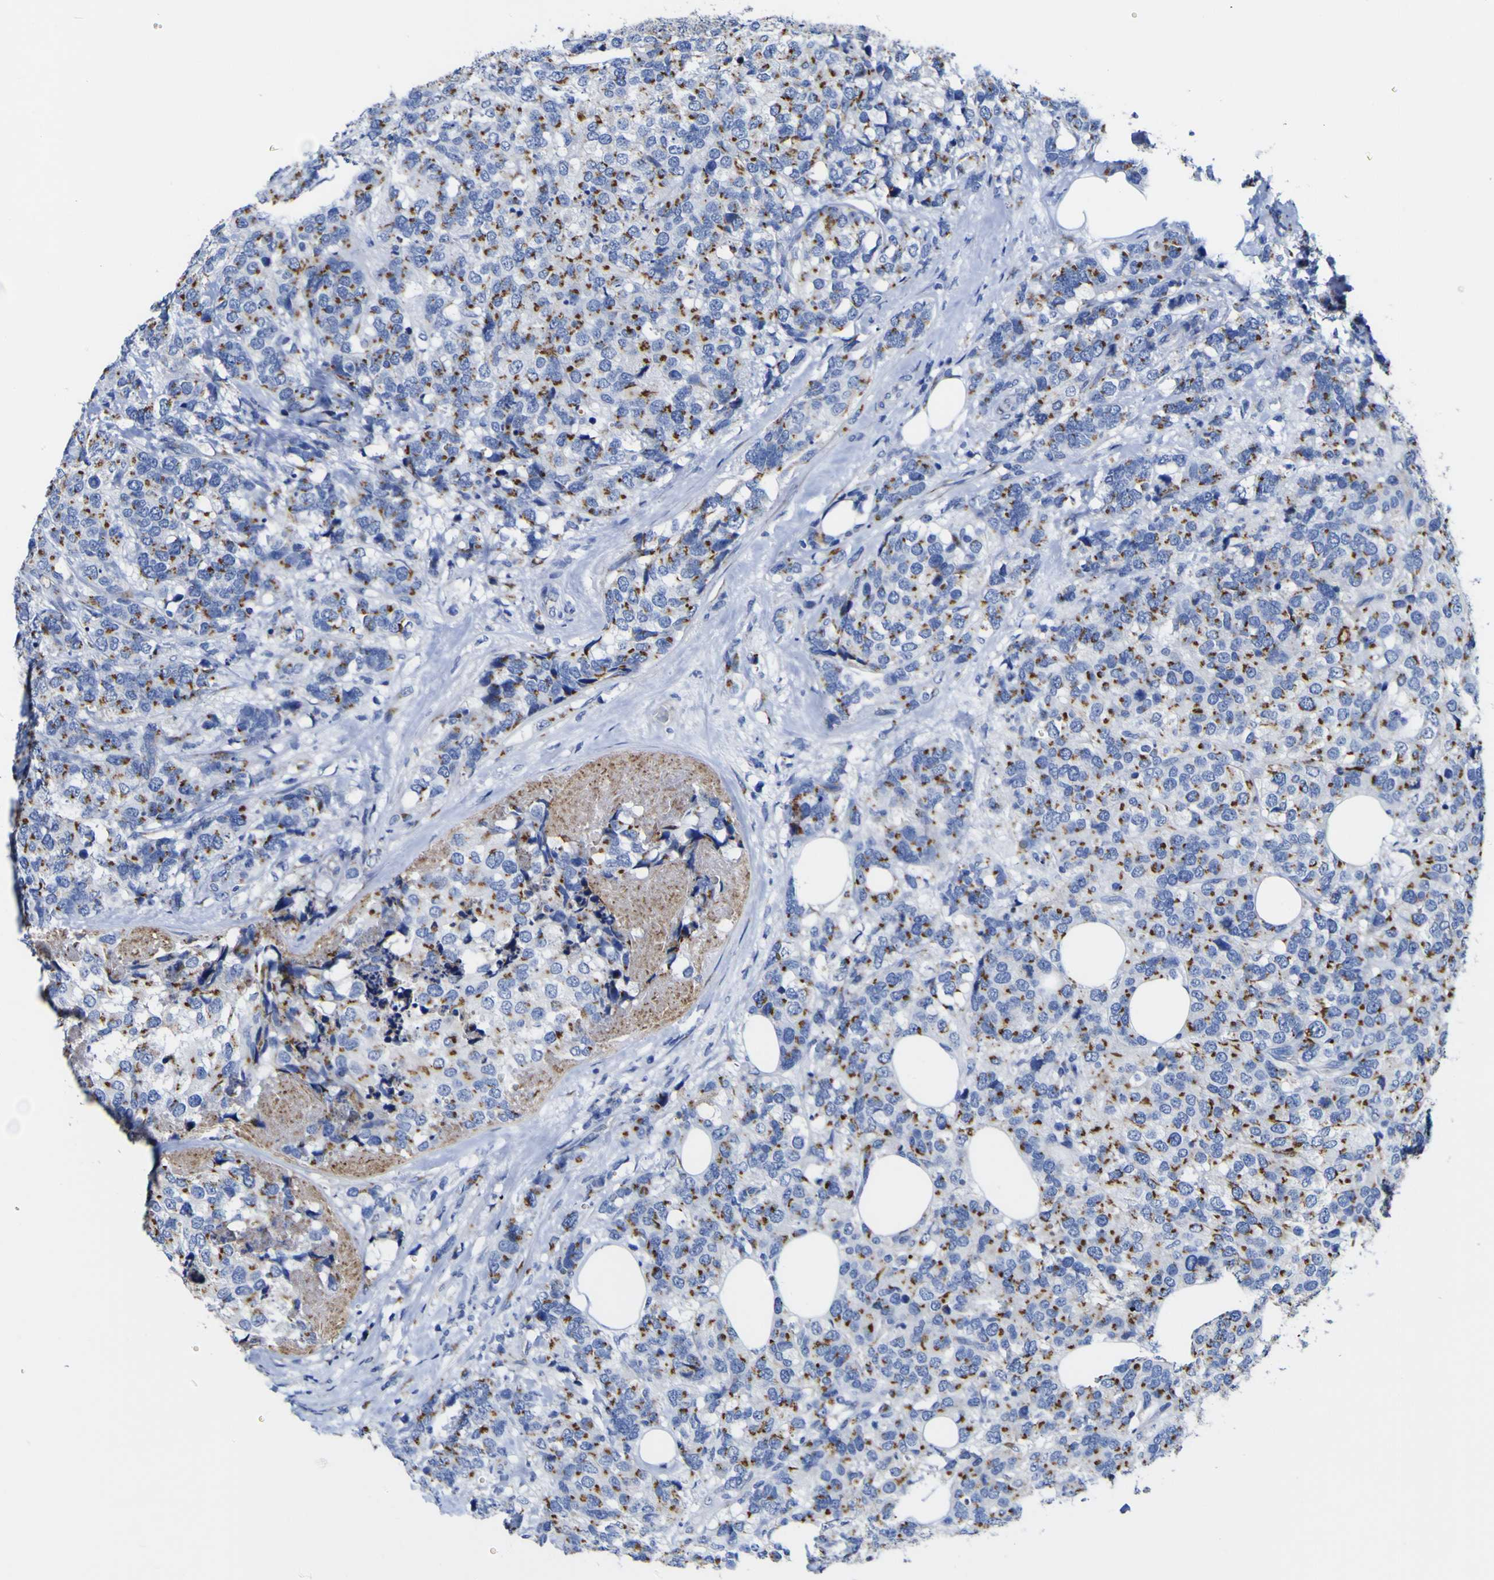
{"staining": {"intensity": "moderate", "quantity": ">75%", "location": "cytoplasmic/membranous"}, "tissue": "breast cancer", "cell_type": "Tumor cells", "image_type": "cancer", "snomed": [{"axis": "morphology", "description": "Lobular carcinoma"}, {"axis": "topography", "description": "Breast"}], "caption": "Tumor cells demonstrate moderate cytoplasmic/membranous expression in about >75% of cells in breast lobular carcinoma.", "gene": "GOLM1", "patient": {"sex": "female", "age": 59}}